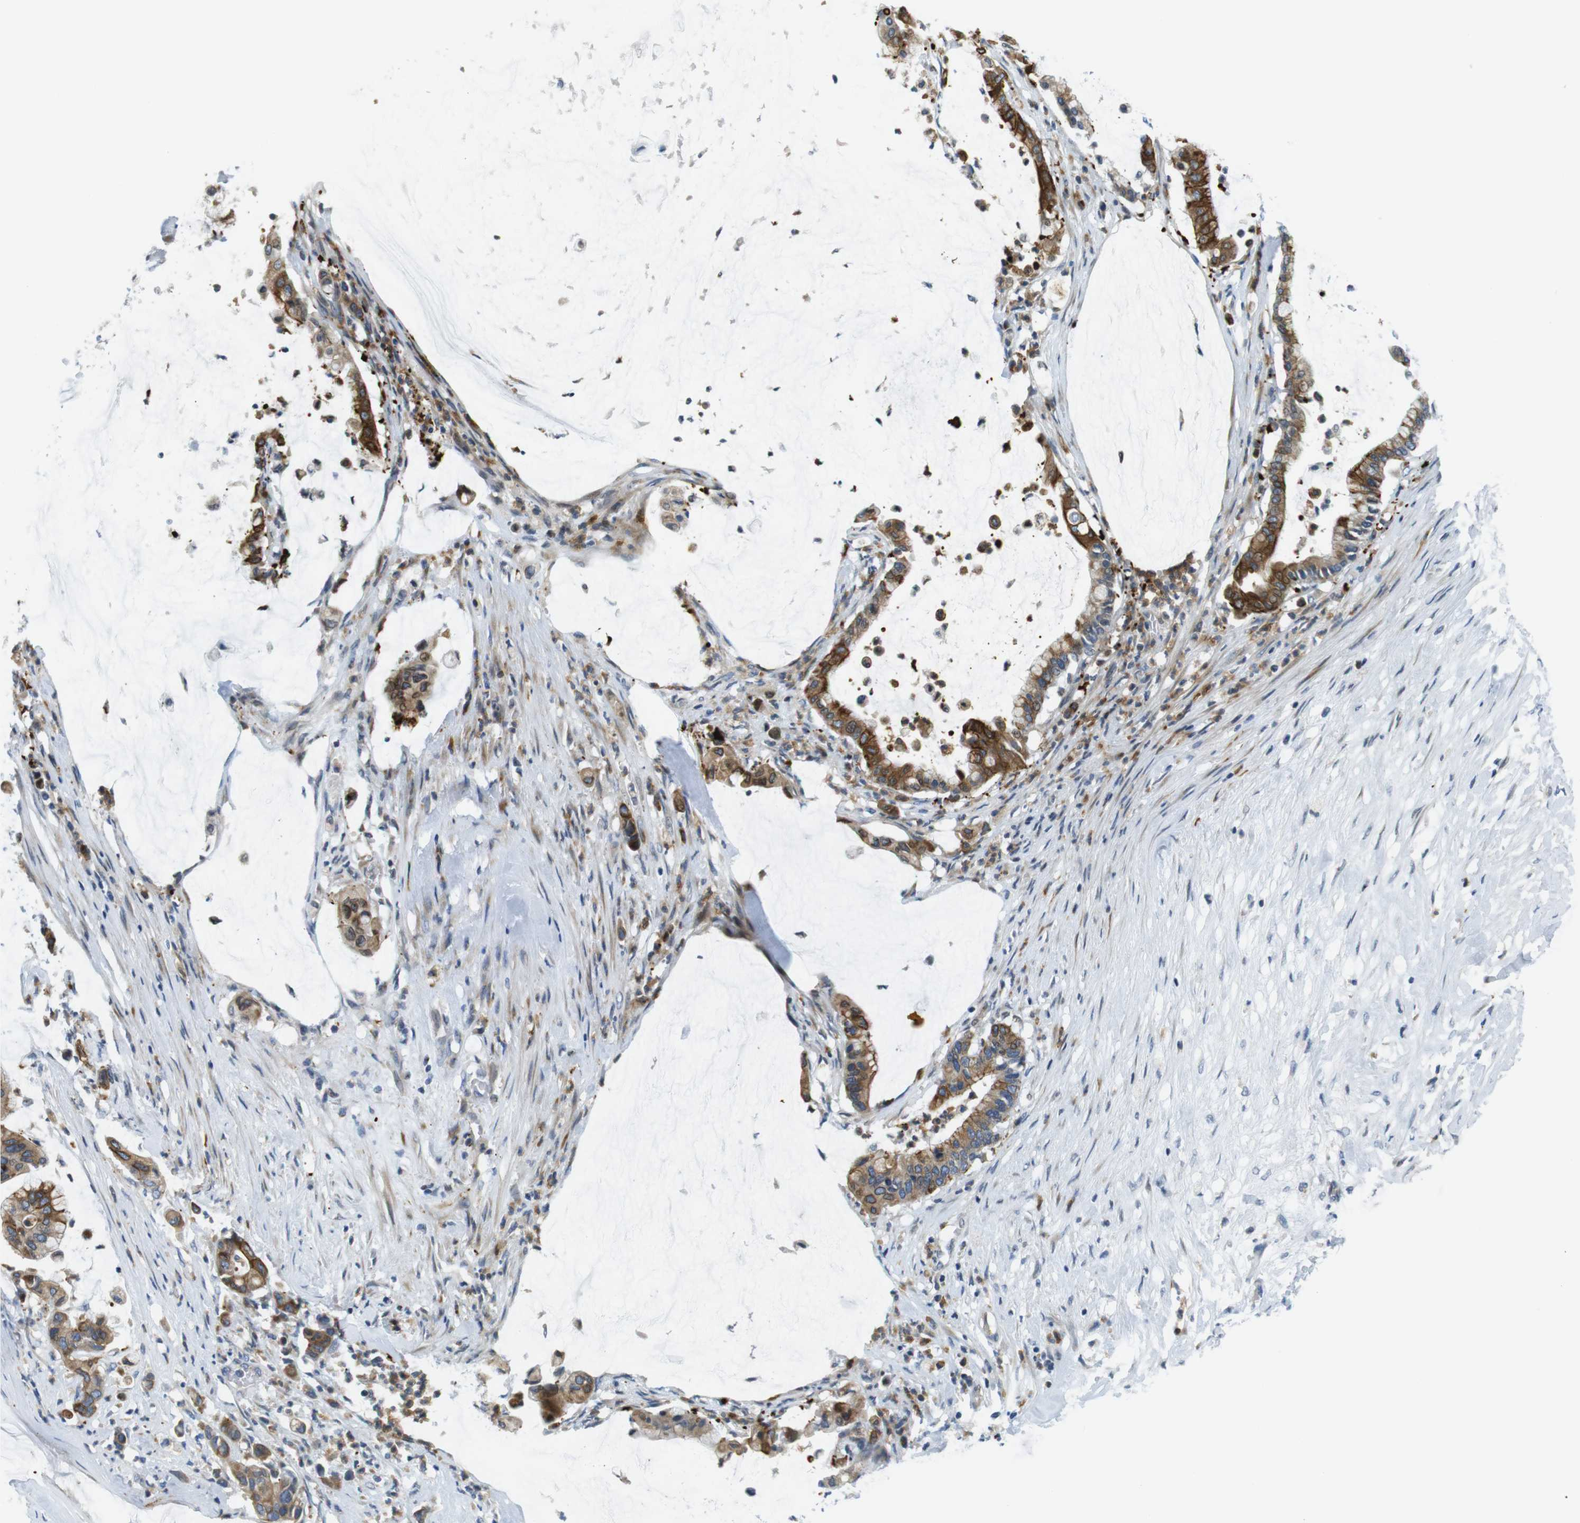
{"staining": {"intensity": "moderate", "quantity": ">75%", "location": "cytoplasmic/membranous"}, "tissue": "pancreatic cancer", "cell_type": "Tumor cells", "image_type": "cancer", "snomed": [{"axis": "morphology", "description": "Adenocarcinoma, NOS"}, {"axis": "topography", "description": "Pancreas"}], "caption": "Immunohistochemical staining of pancreatic cancer (adenocarcinoma) reveals medium levels of moderate cytoplasmic/membranous protein staining in about >75% of tumor cells.", "gene": "ZDHHC3", "patient": {"sex": "male", "age": 41}}